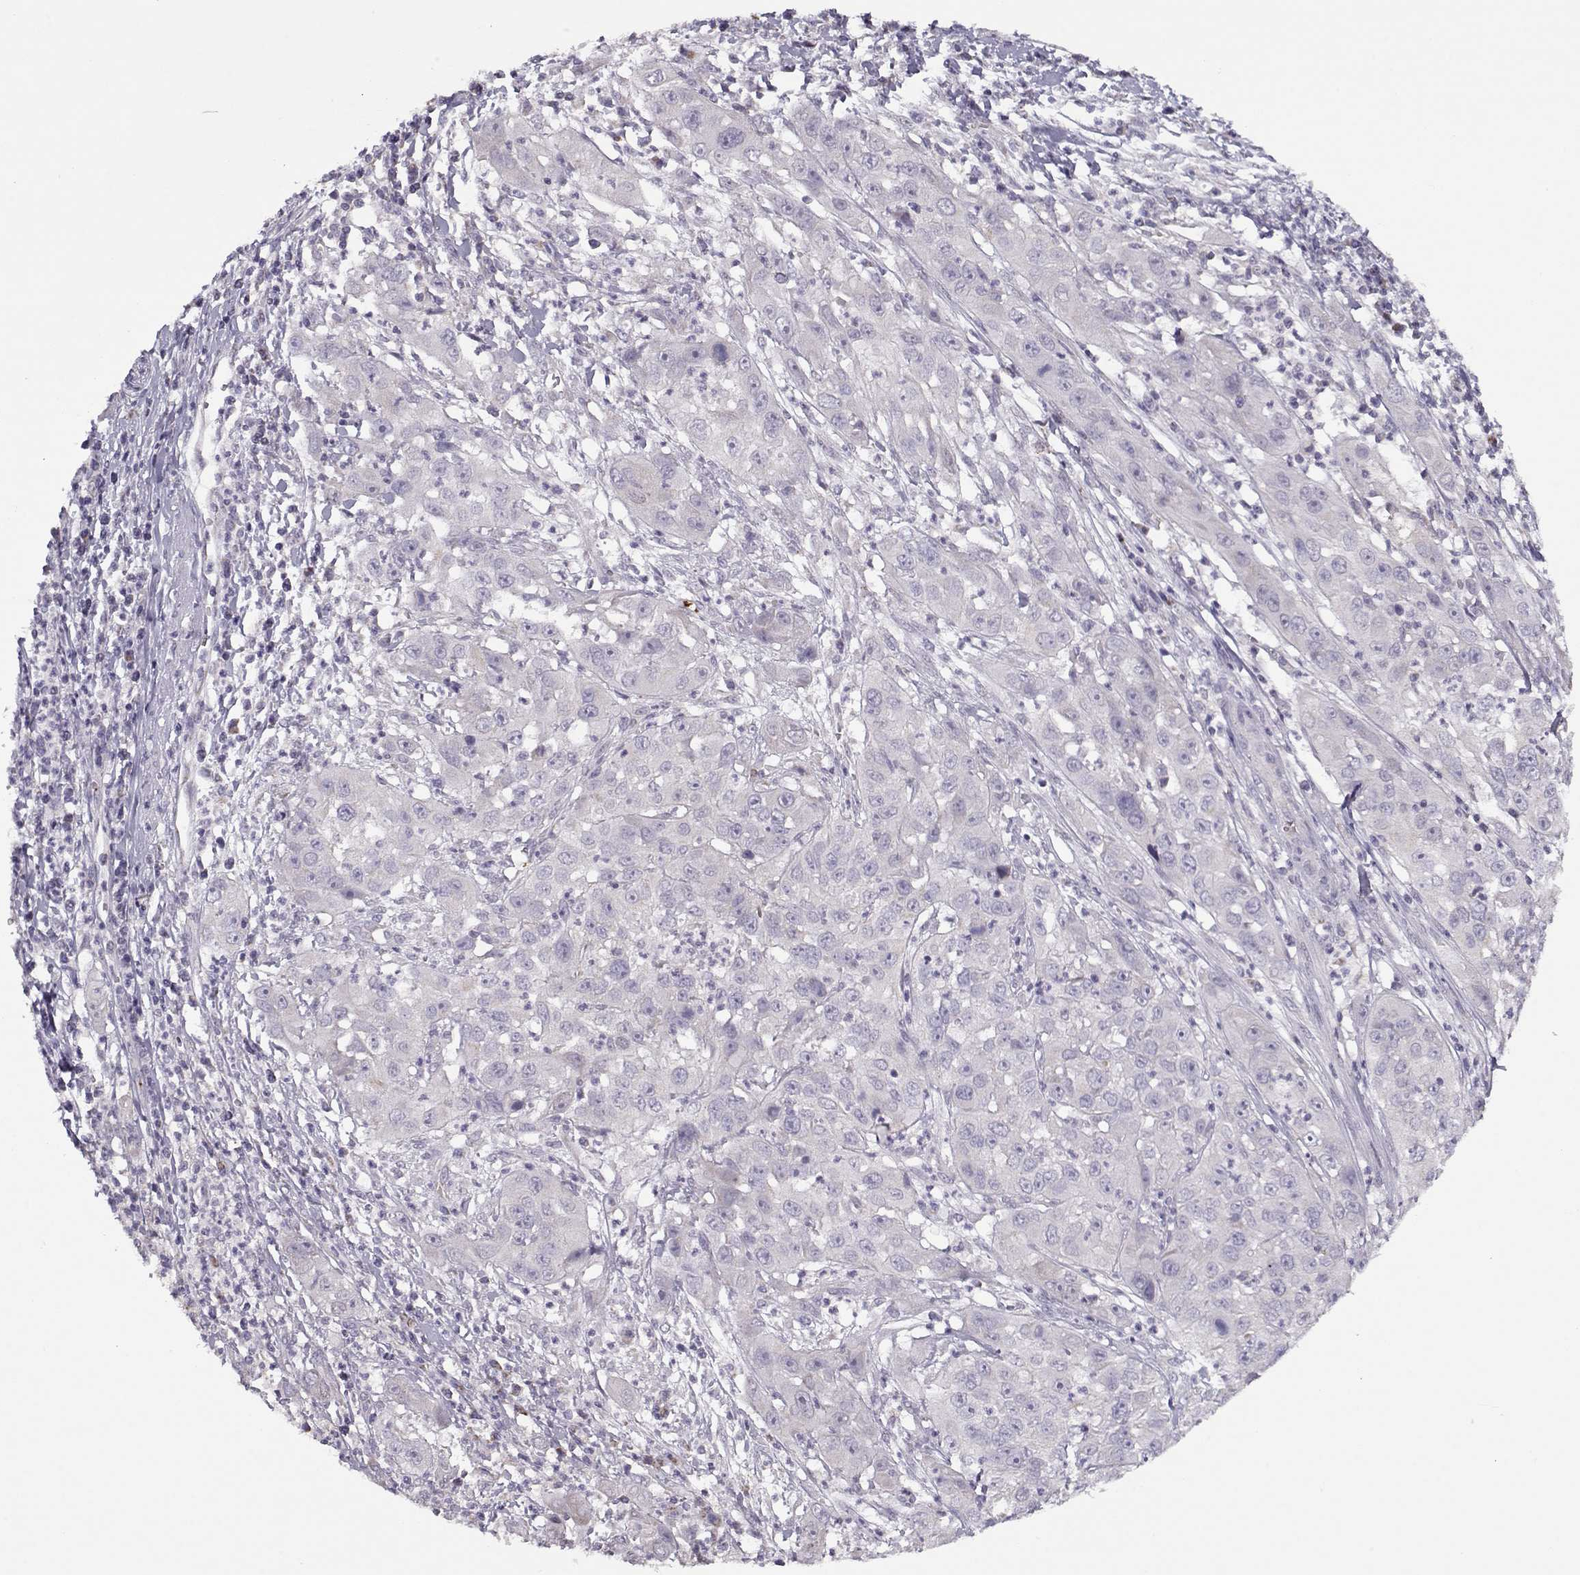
{"staining": {"intensity": "negative", "quantity": "none", "location": "none"}, "tissue": "cervical cancer", "cell_type": "Tumor cells", "image_type": "cancer", "snomed": [{"axis": "morphology", "description": "Squamous cell carcinoma, NOS"}, {"axis": "topography", "description": "Cervix"}], "caption": "Immunohistochemistry image of neoplastic tissue: cervical squamous cell carcinoma stained with DAB (3,3'-diaminobenzidine) displays no significant protein positivity in tumor cells.", "gene": "KLF17", "patient": {"sex": "female", "age": 32}}